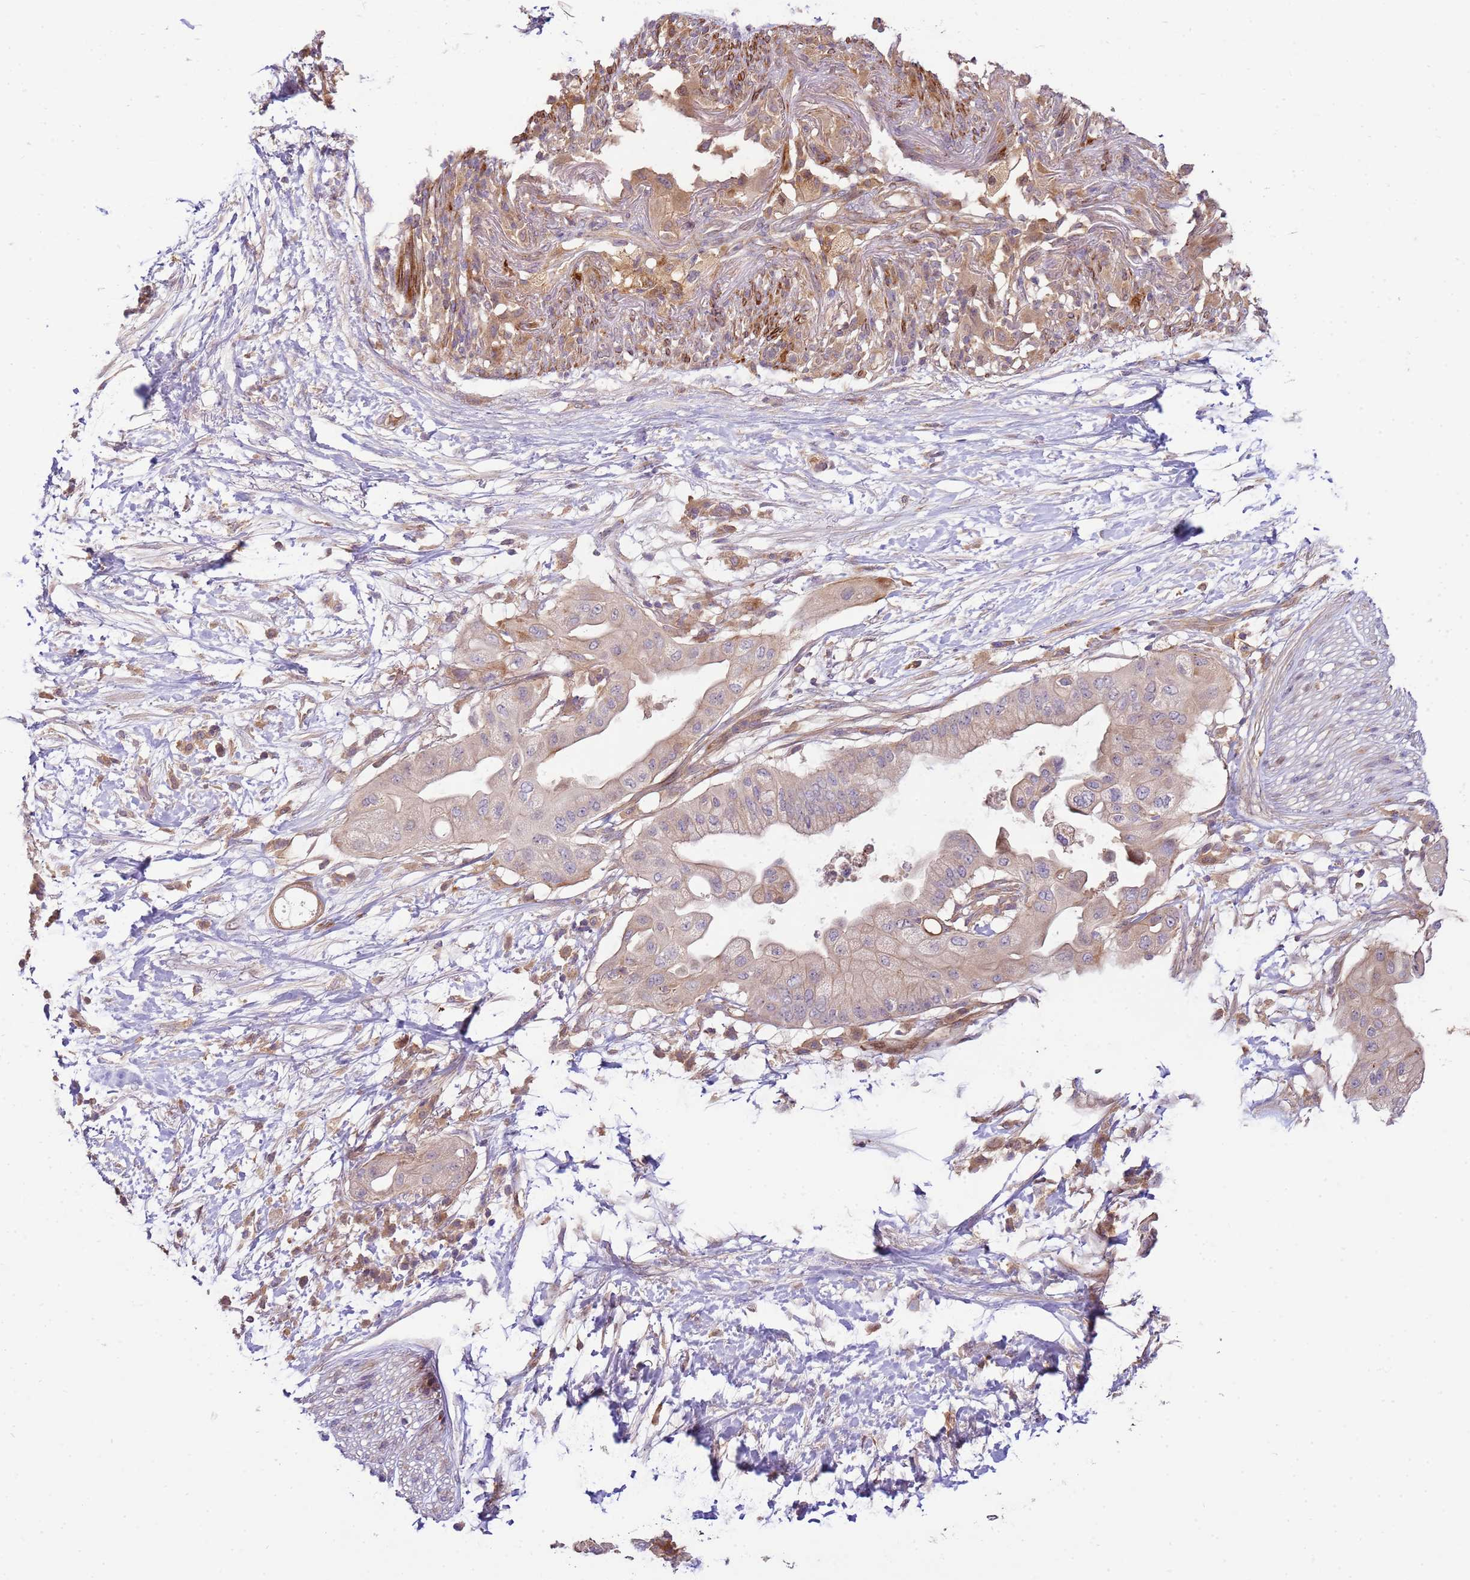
{"staining": {"intensity": "weak", "quantity": "<25%", "location": "cytoplasmic/membranous"}, "tissue": "pancreatic cancer", "cell_type": "Tumor cells", "image_type": "cancer", "snomed": [{"axis": "morphology", "description": "Adenocarcinoma, NOS"}, {"axis": "topography", "description": "Pancreas"}], "caption": "DAB immunohistochemical staining of human pancreatic cancer exhibits no significant staining in tumor cells. The staining is performed using DAB brown chromogen with nuclei counter-stained in using hematoxylin.", "gene": "ZNF624", "patient": {"sex": "male", "age": 68}}